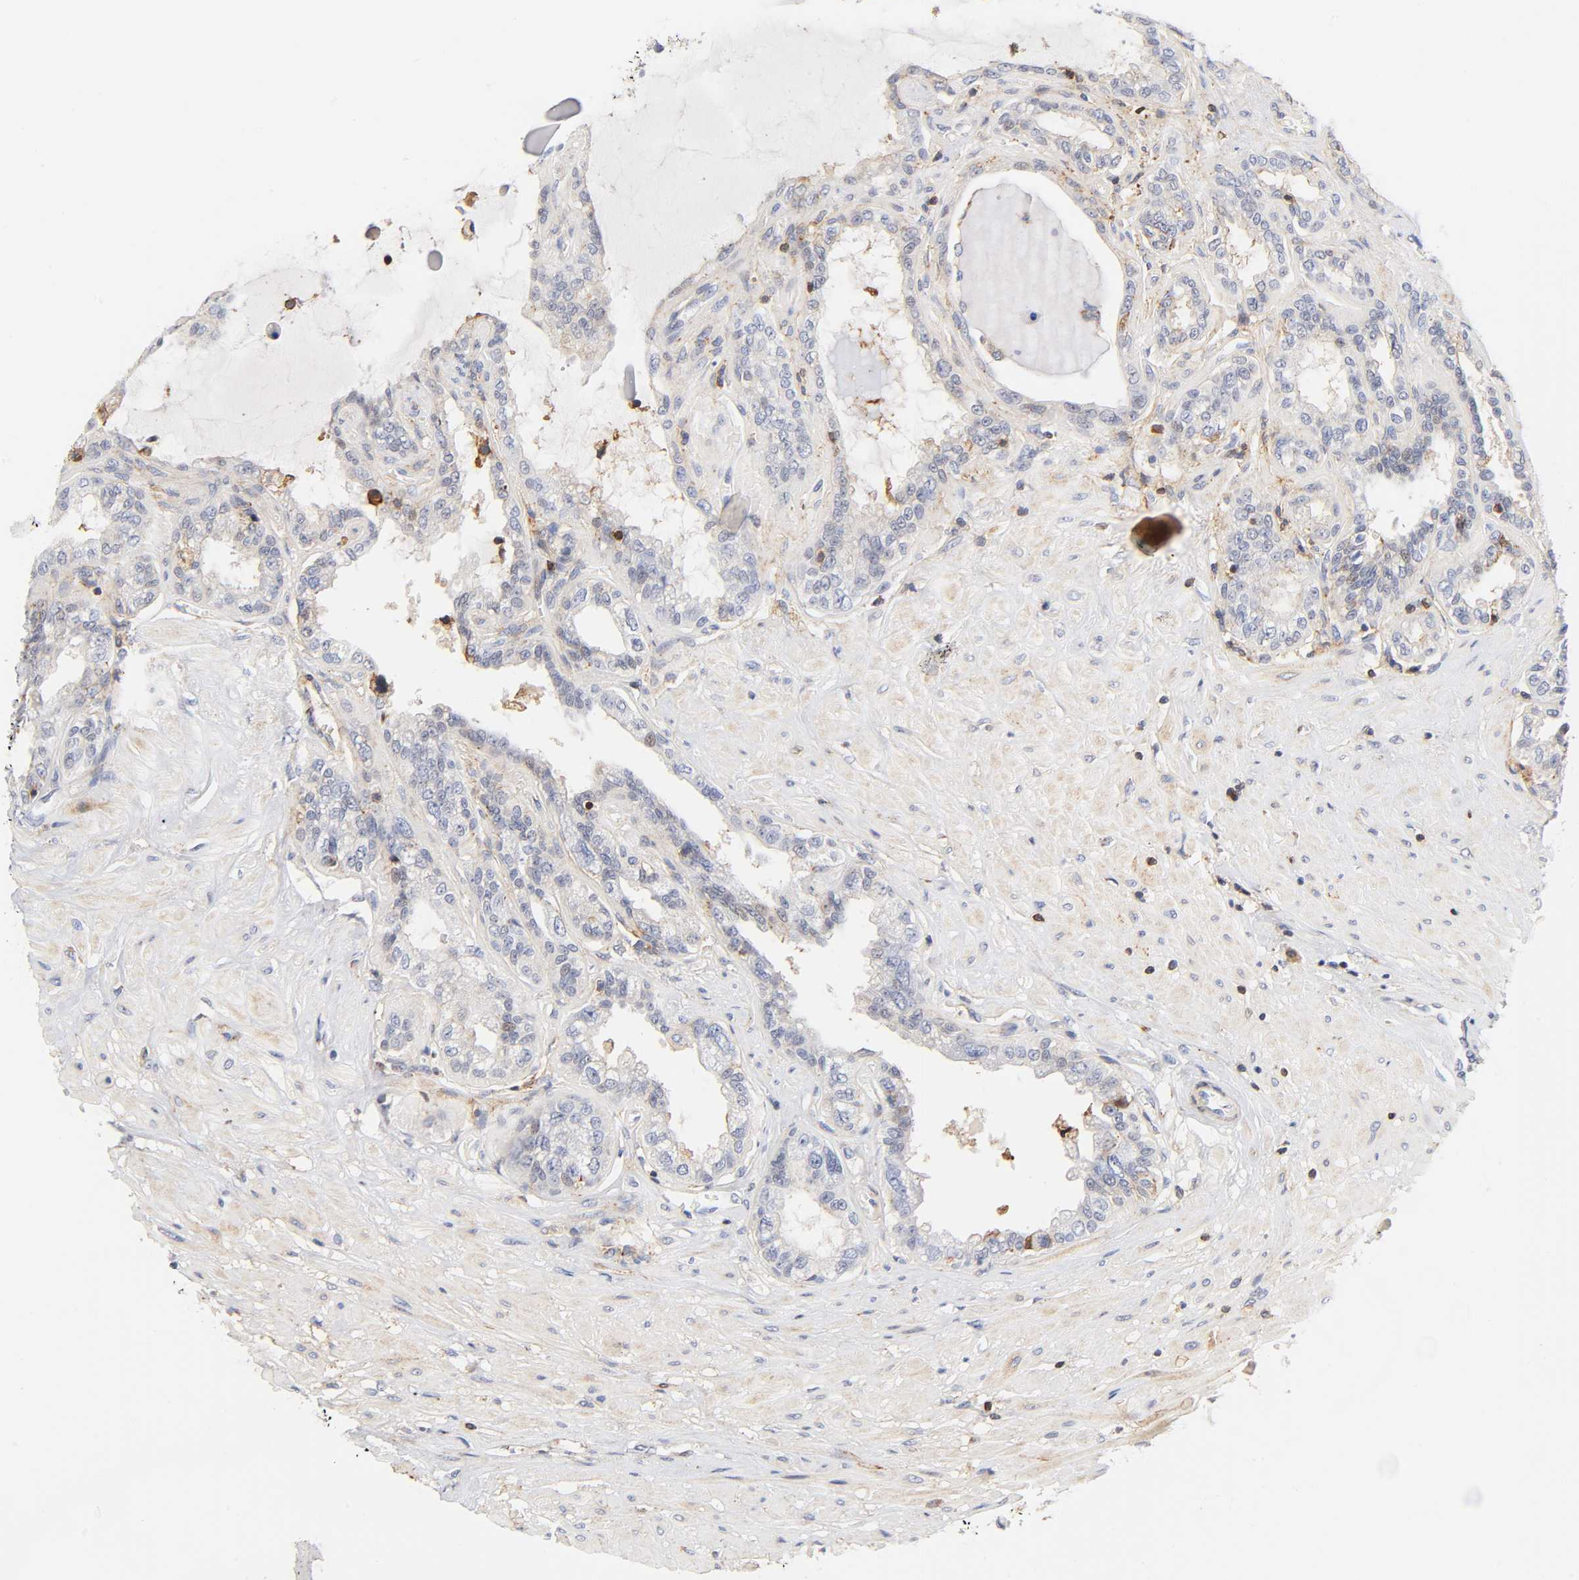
{"staining": {"intensity": "weak", "quantity": "25%-75%", "location": "cytoplasmic/membranous"}, "tissue": "seminal vesicle", "cell_type": "Glandular cells", "image_type": "normal", "snomed": [{"axis": "morphology", "description": "Normal tissue, NOS"}, {"axis": "morphology", "description": "Inflammation, NOS"}, {"axis": "topography", "description": "Urinary bladder"}, {"axis": "topography", "description": "Prostate"}, {"axis": "topography", "description": "Seminal veicle"}], "caption": "The histopathology image displays immunohistochemical staining of benign seminal vesicle. There is weak cytoplasmic/membranous positivity is present in about 25%-75% of glandular cells.", "gene": "ANXA7", "patient": {"sex": "male", "age": 82}}